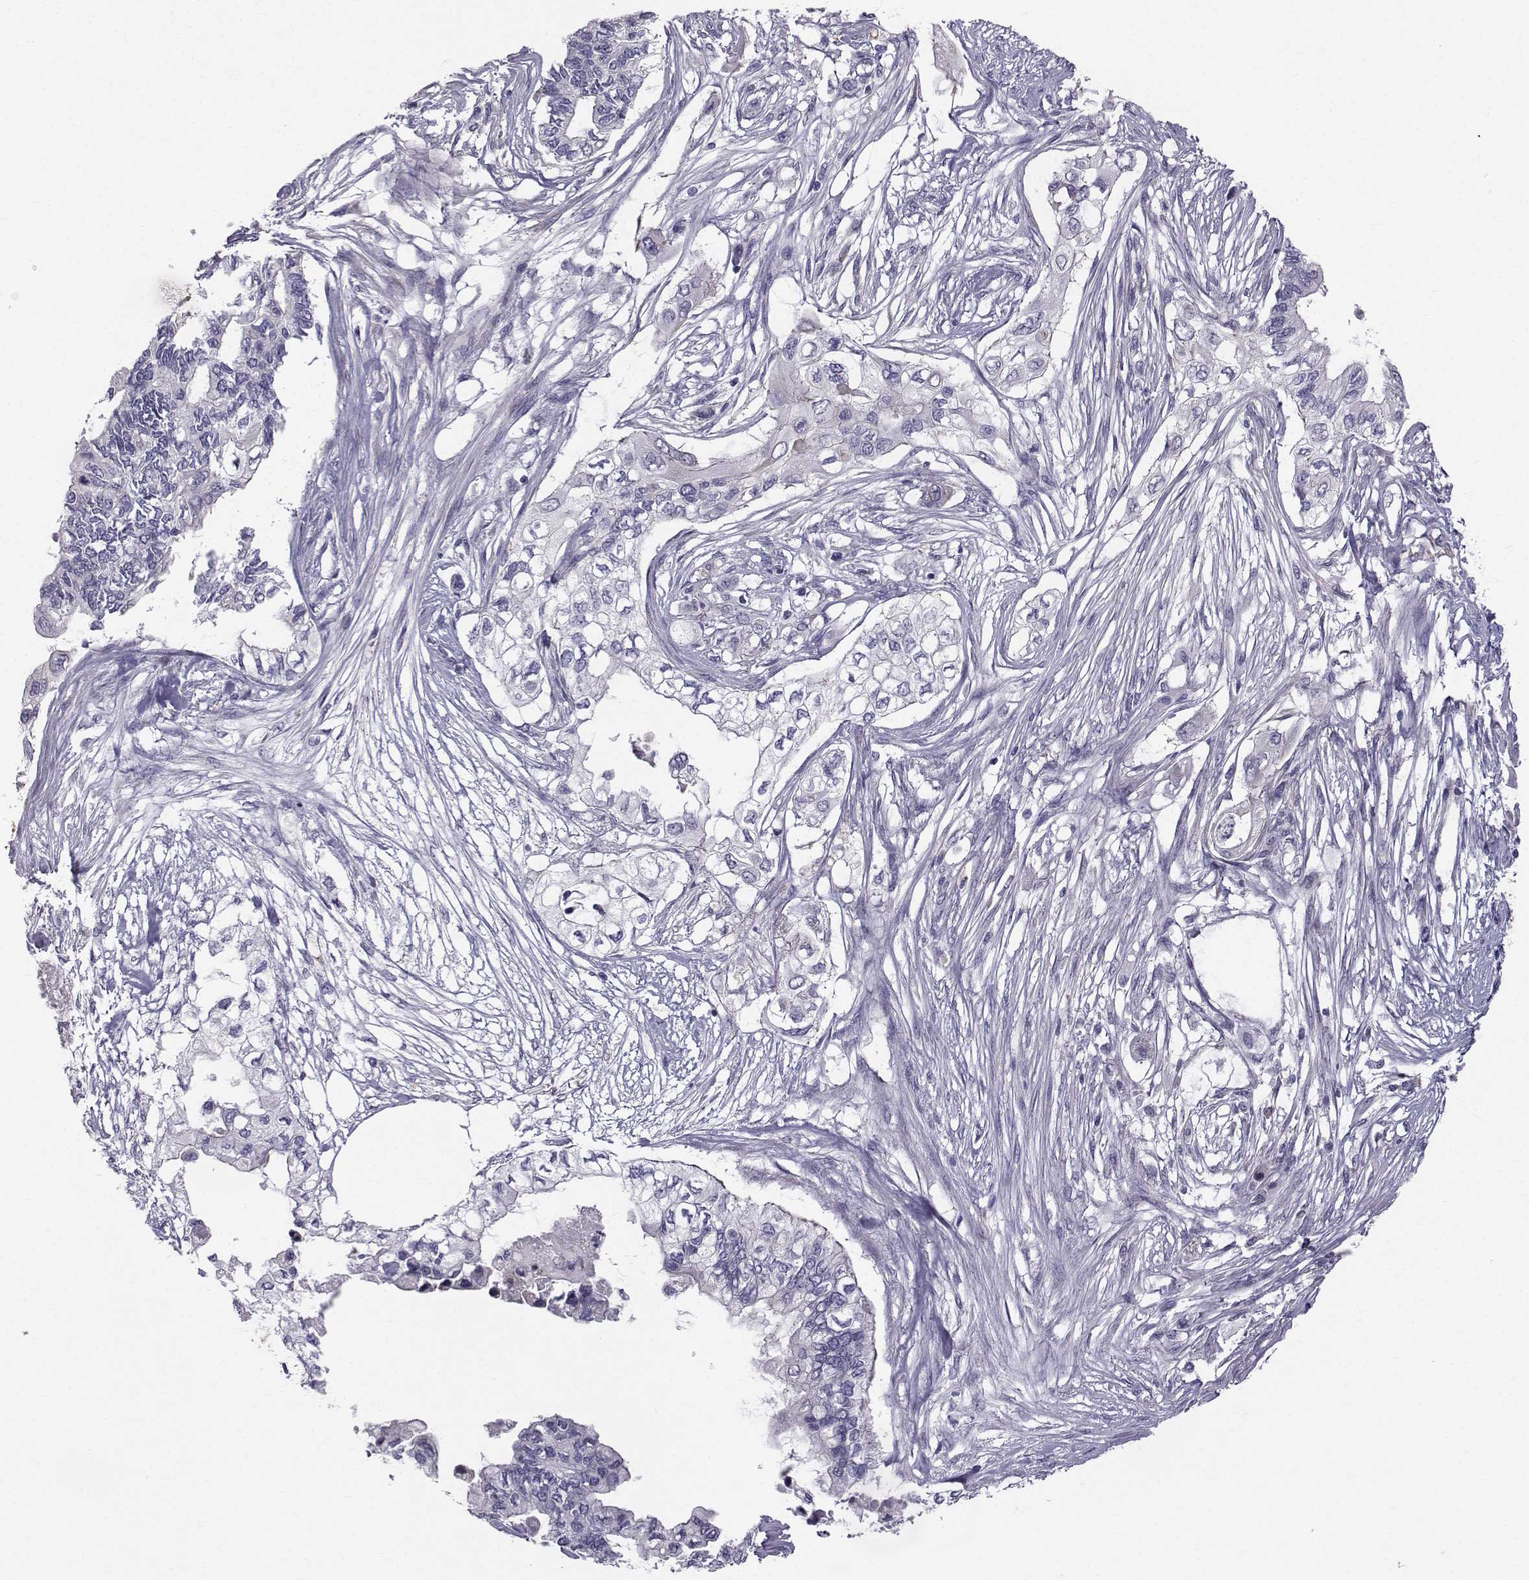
{"staining": {"intensity": "negative", "quantity": "none", "location": "none"}, "tissue": "pancreatic cancer", "cell_type": "Tumor cells", "image_type": "cancer", "snomed": [{"axis": "morphology", "description": "Adenocarcinoma, NOS"}, {"axis": "topography", "description": "Pancreas"}], "caption": "There is no significant positivity in tumor cells of pancreatic cancer. Brightfield microscopy of immunohistochemistry stained with DAB (3,3'-diaminobenzidine) (brown) and hematoxylin (blue), captured at high magnification.", "gene": "QPCT", "patient": {"sex": "female", "age": 63}}